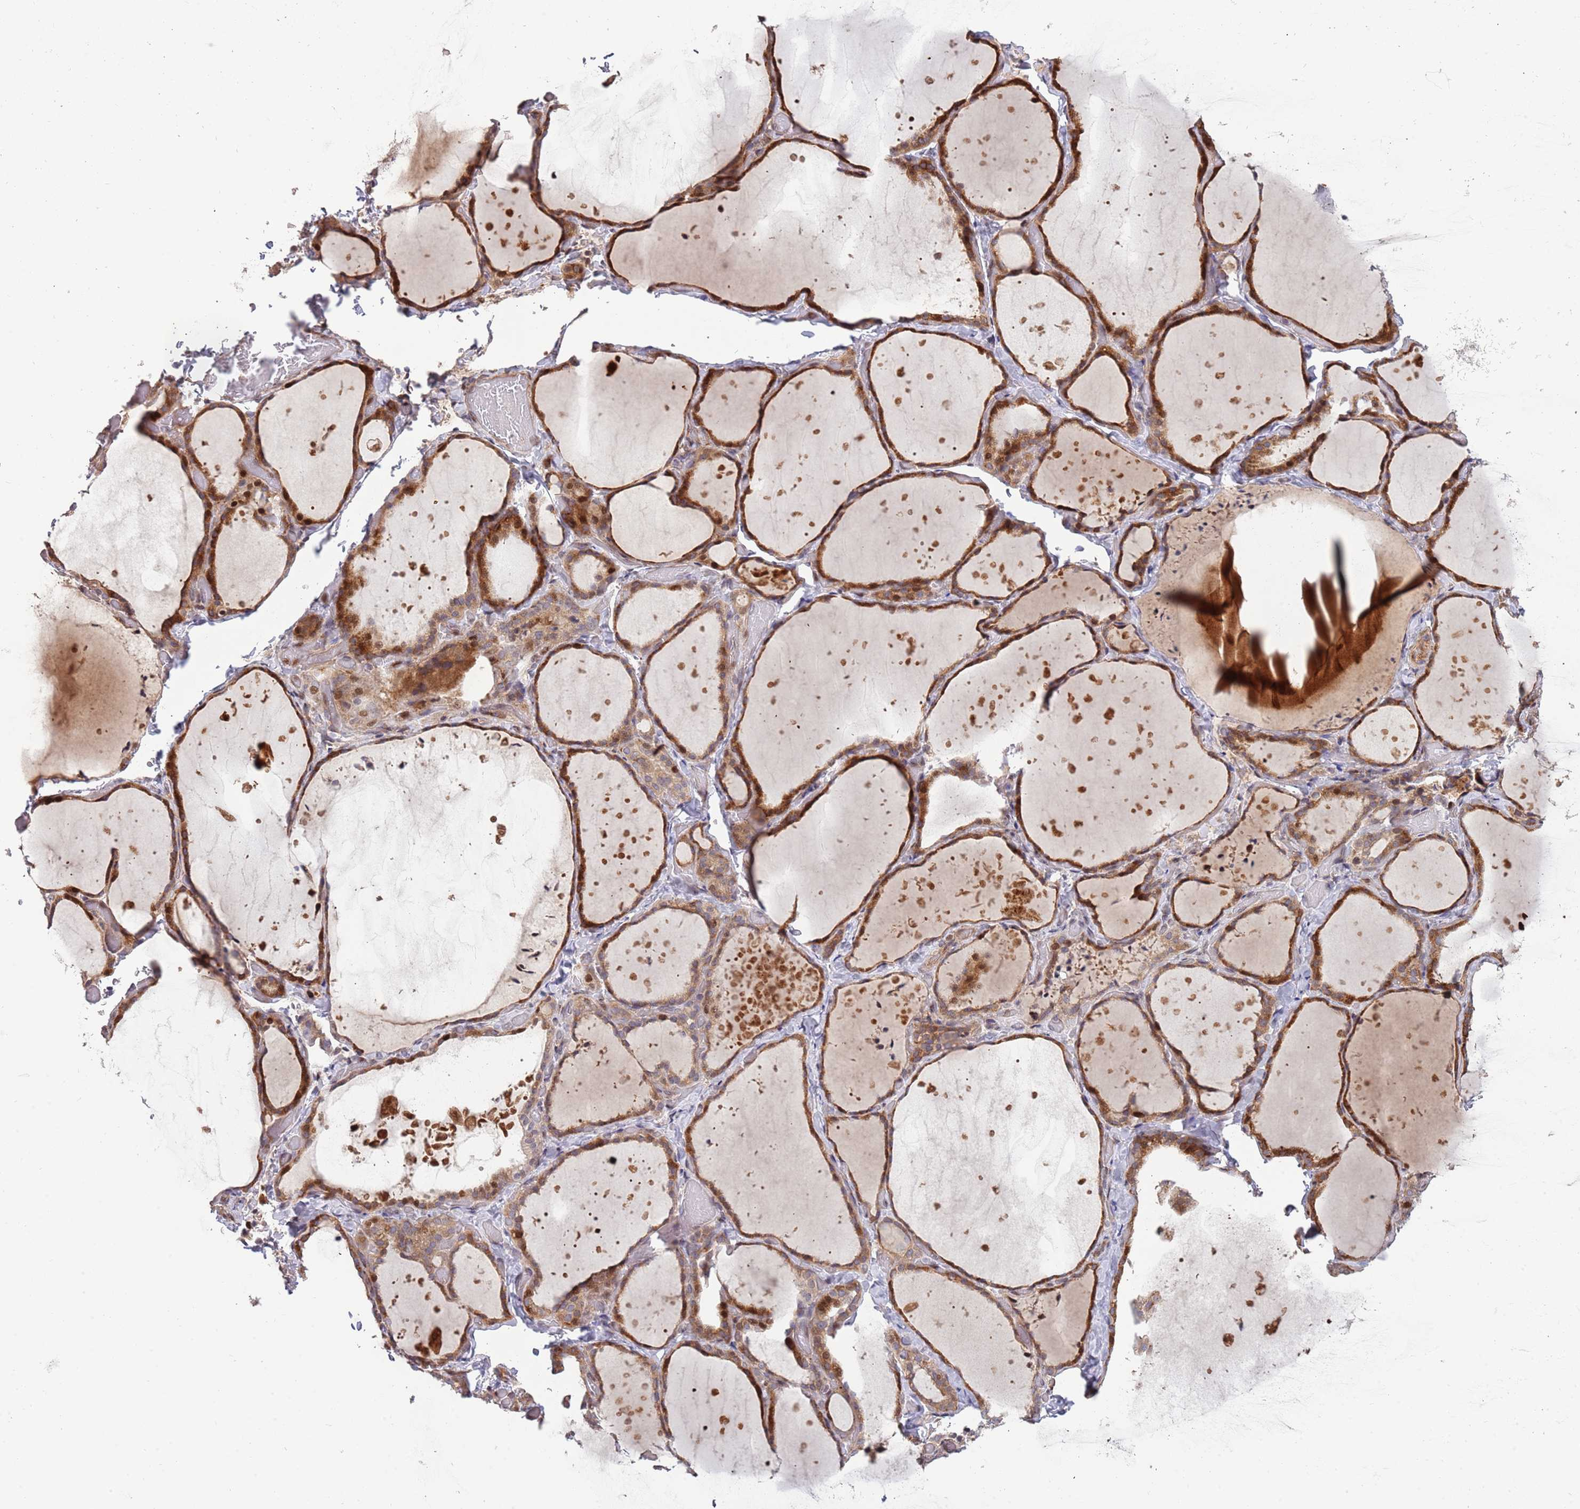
{"staining": {"intensity": "strong", "quantity": ">75%", "location": "cytoplasmic/membranous,nuclear"}, "tissue": "thyroid gland", "cell_type": "Glandular cells", "image_type": "normal", "snomed": [{"axis": "morphology", "description": "Normal tissue, NOS"}, {"axis": "topography", "description": "Thyroid gland"}], "caption": "Thyroid gland stained with DAB IHC shows high levels of strong cytoplasmic/membranous,nuclear positivity in about >75% of glandular cells.", "gene": "SYNDIG1L", "patient": {"sex": "female", "age": 44}}